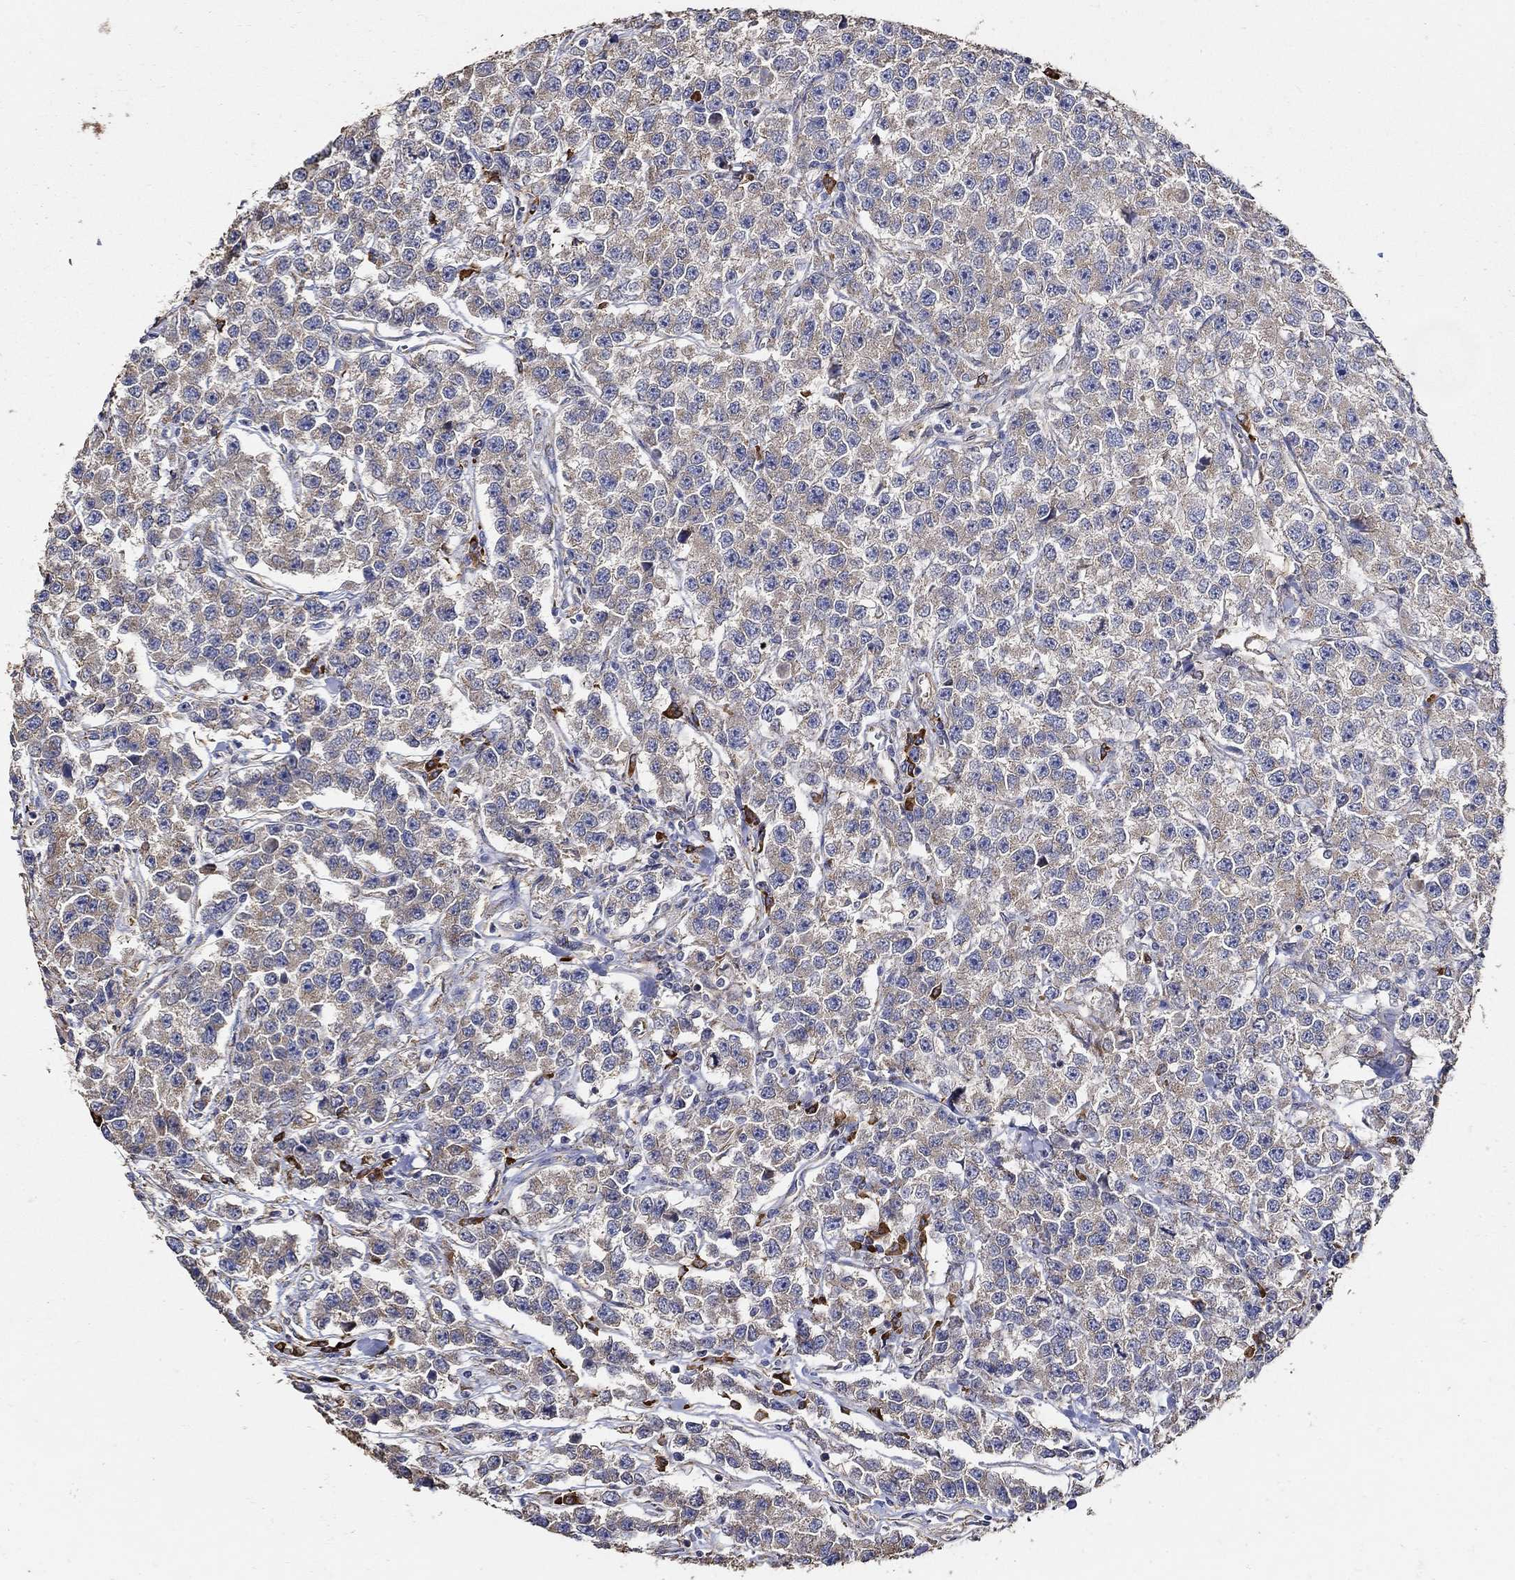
{"staining": {"intensity": "weak", "quantity": ">75%", "location": "cytoplasmic/membranous"}, "tissue": "testis cancer", "cell_type": "Tumor cells", "image_type": "cancer", "snomed": [{"axis": "morphology", "description": "Seminoma, NOS"}, {"axis": "topography", "description": "Testis"}], "caption": "Human seminoma (testis) stained with a protein marker reveals weak staining in tumor cells.", "gene": "EMILIN3", "patient": {"sex": "male", "age": 59}}